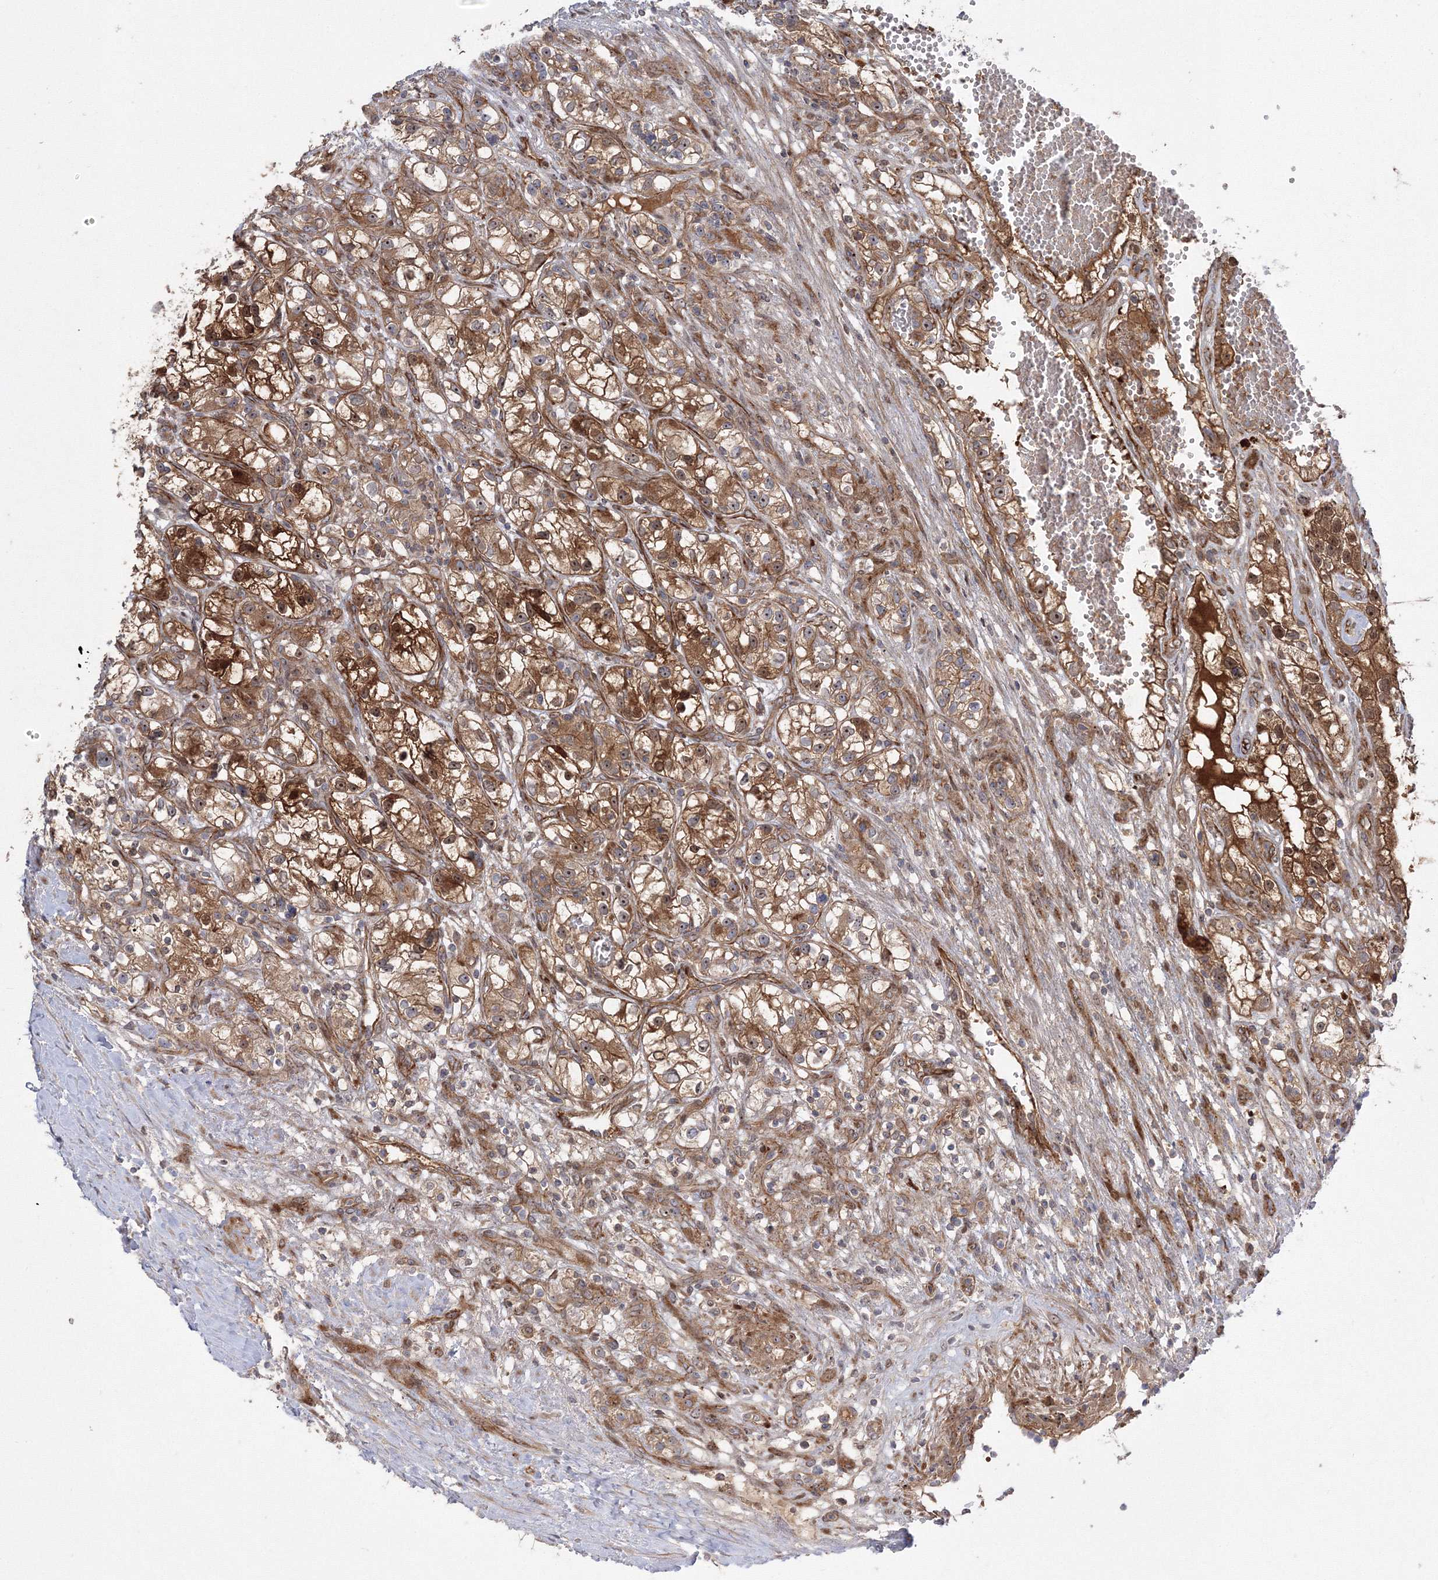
{"staining": {"intensity": "moderate", "quantity": ">75%", "location": "cytoplasmic/membranous,nuclear"}, "tissue": "renal cancer", "cell_type": "Tumor cells", "image_type": "cancer", "snomed": [{"axis": "morphology", "description": "Adenocarcinoma, NOS"}, {"axis": "topography", "description": "Kidney"}], "caption": "This histopathology image shows IHC staining of renal cancer, with medium moderate cytoplasmic/membranous and nuclear expression in about >75% of tumor cells.", "gene": "NPM3", "patient": {"sex": "female", "age": 57}}